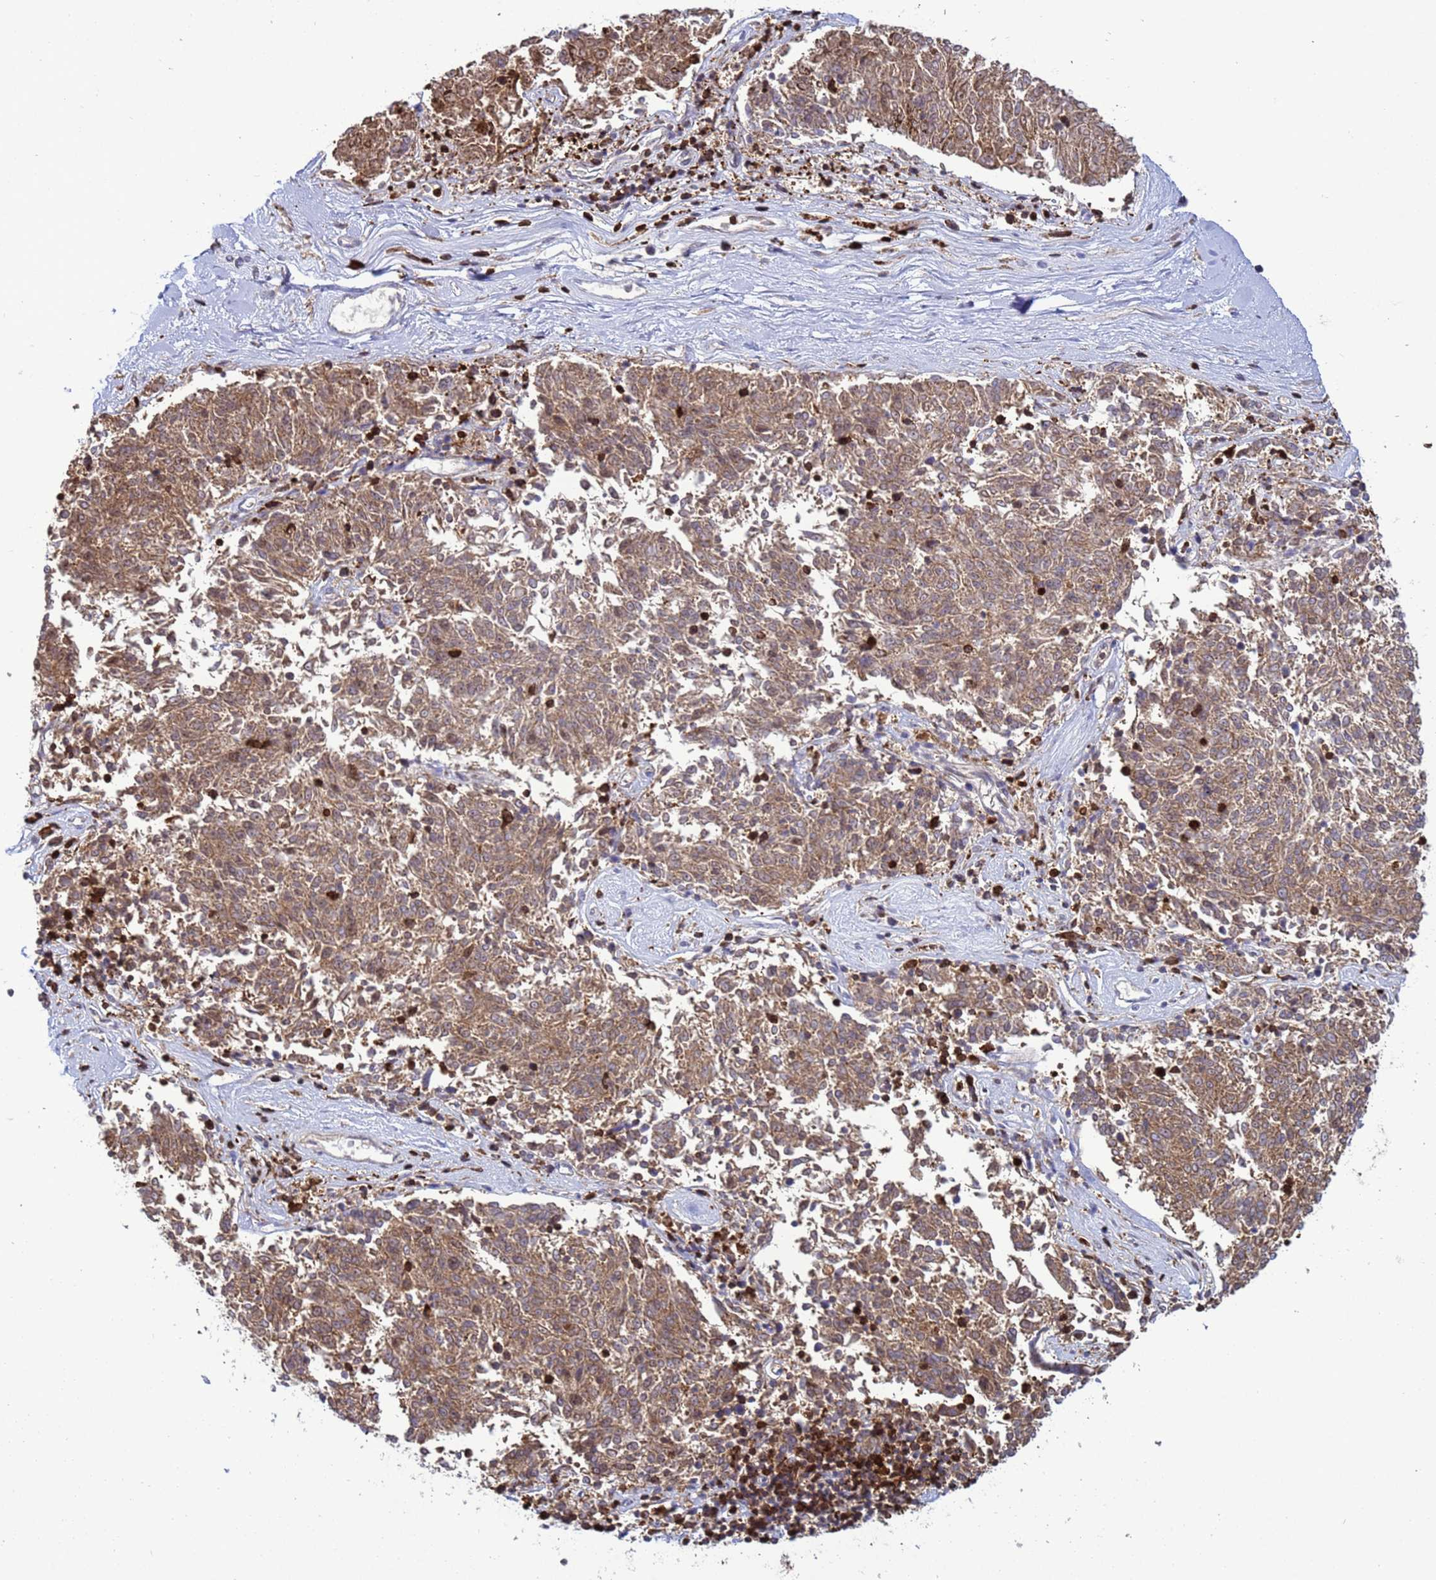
{"staining": {"intensity": "moderate", "quantity": ">75%", "location": "cytoplasmic/membranous"}, "tissue": "melanoma", "cell_type": "Tumor cells", "image_type": "cancer", "snomed": [{"axis": "morphology", "description": "Malignant melanoma, NOS"}, {"axis": "topography", "description": "Skin"}], "caption": "Protein staining reveals moderate cytoplasmic/membranous positivity in about >75% of tumor cells in malignant melanoma.", "gene": "EZR", "patient": {"sex": "female", "age": 72}}